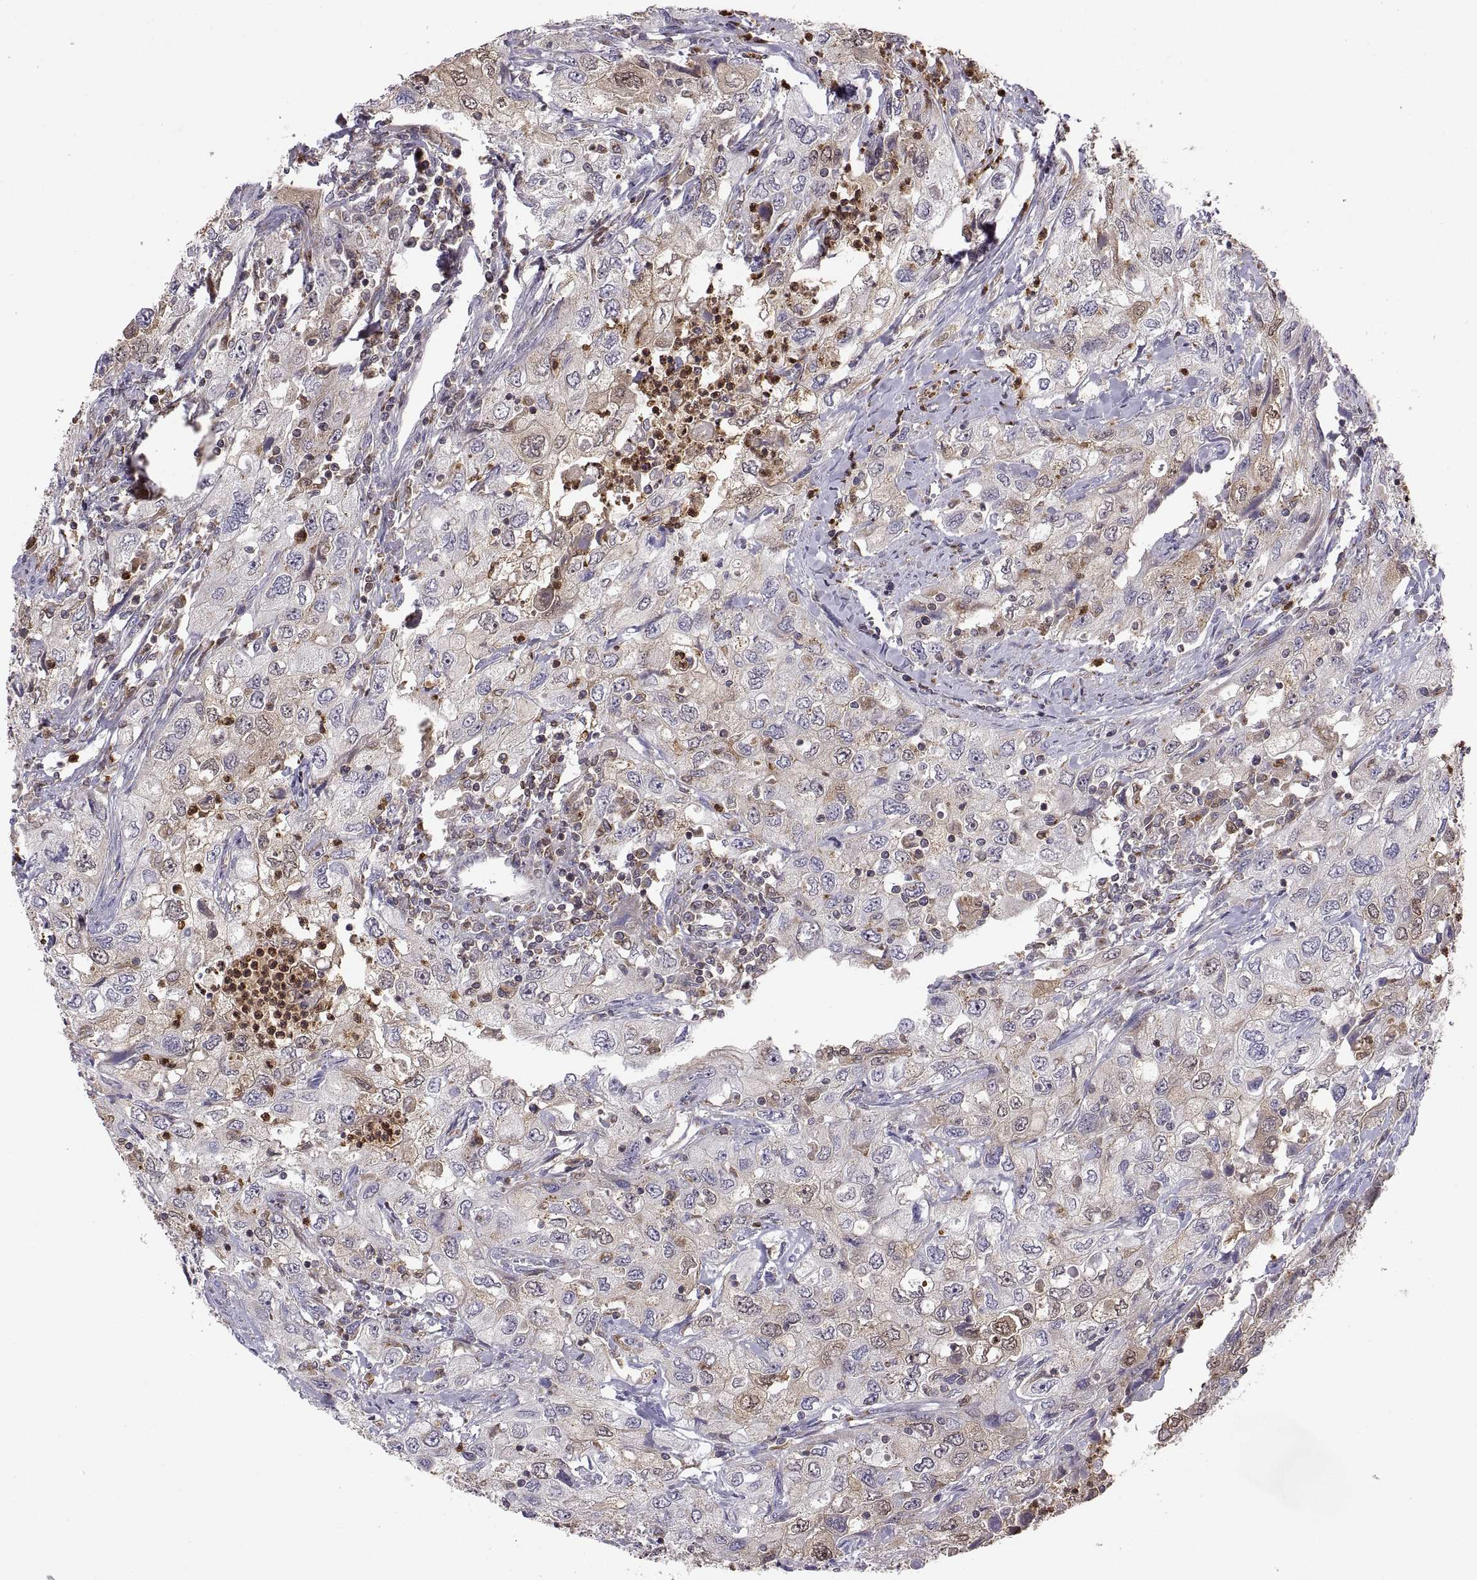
{"staining": {"intensity": "weak", "quantity": "<25%", "location": "cytoplasmic/membranous"}, "tissue": "urothelial cancer", "cell_type": "Tumor cells", "image_type": "cancer", "snomed": [{"axis": "morphology", "description": "Urothelial carcinoma, High grade"}, {"axis": "topography", "description": "Urinary bladder"}], "caption": "Human high-grade urothelial carcinoma stained for a protein using immunohistochemistry demonstrates no staining in tumor cells.", "gene": "ACAP1", "patient": {"sex": "male", "age": 76}}